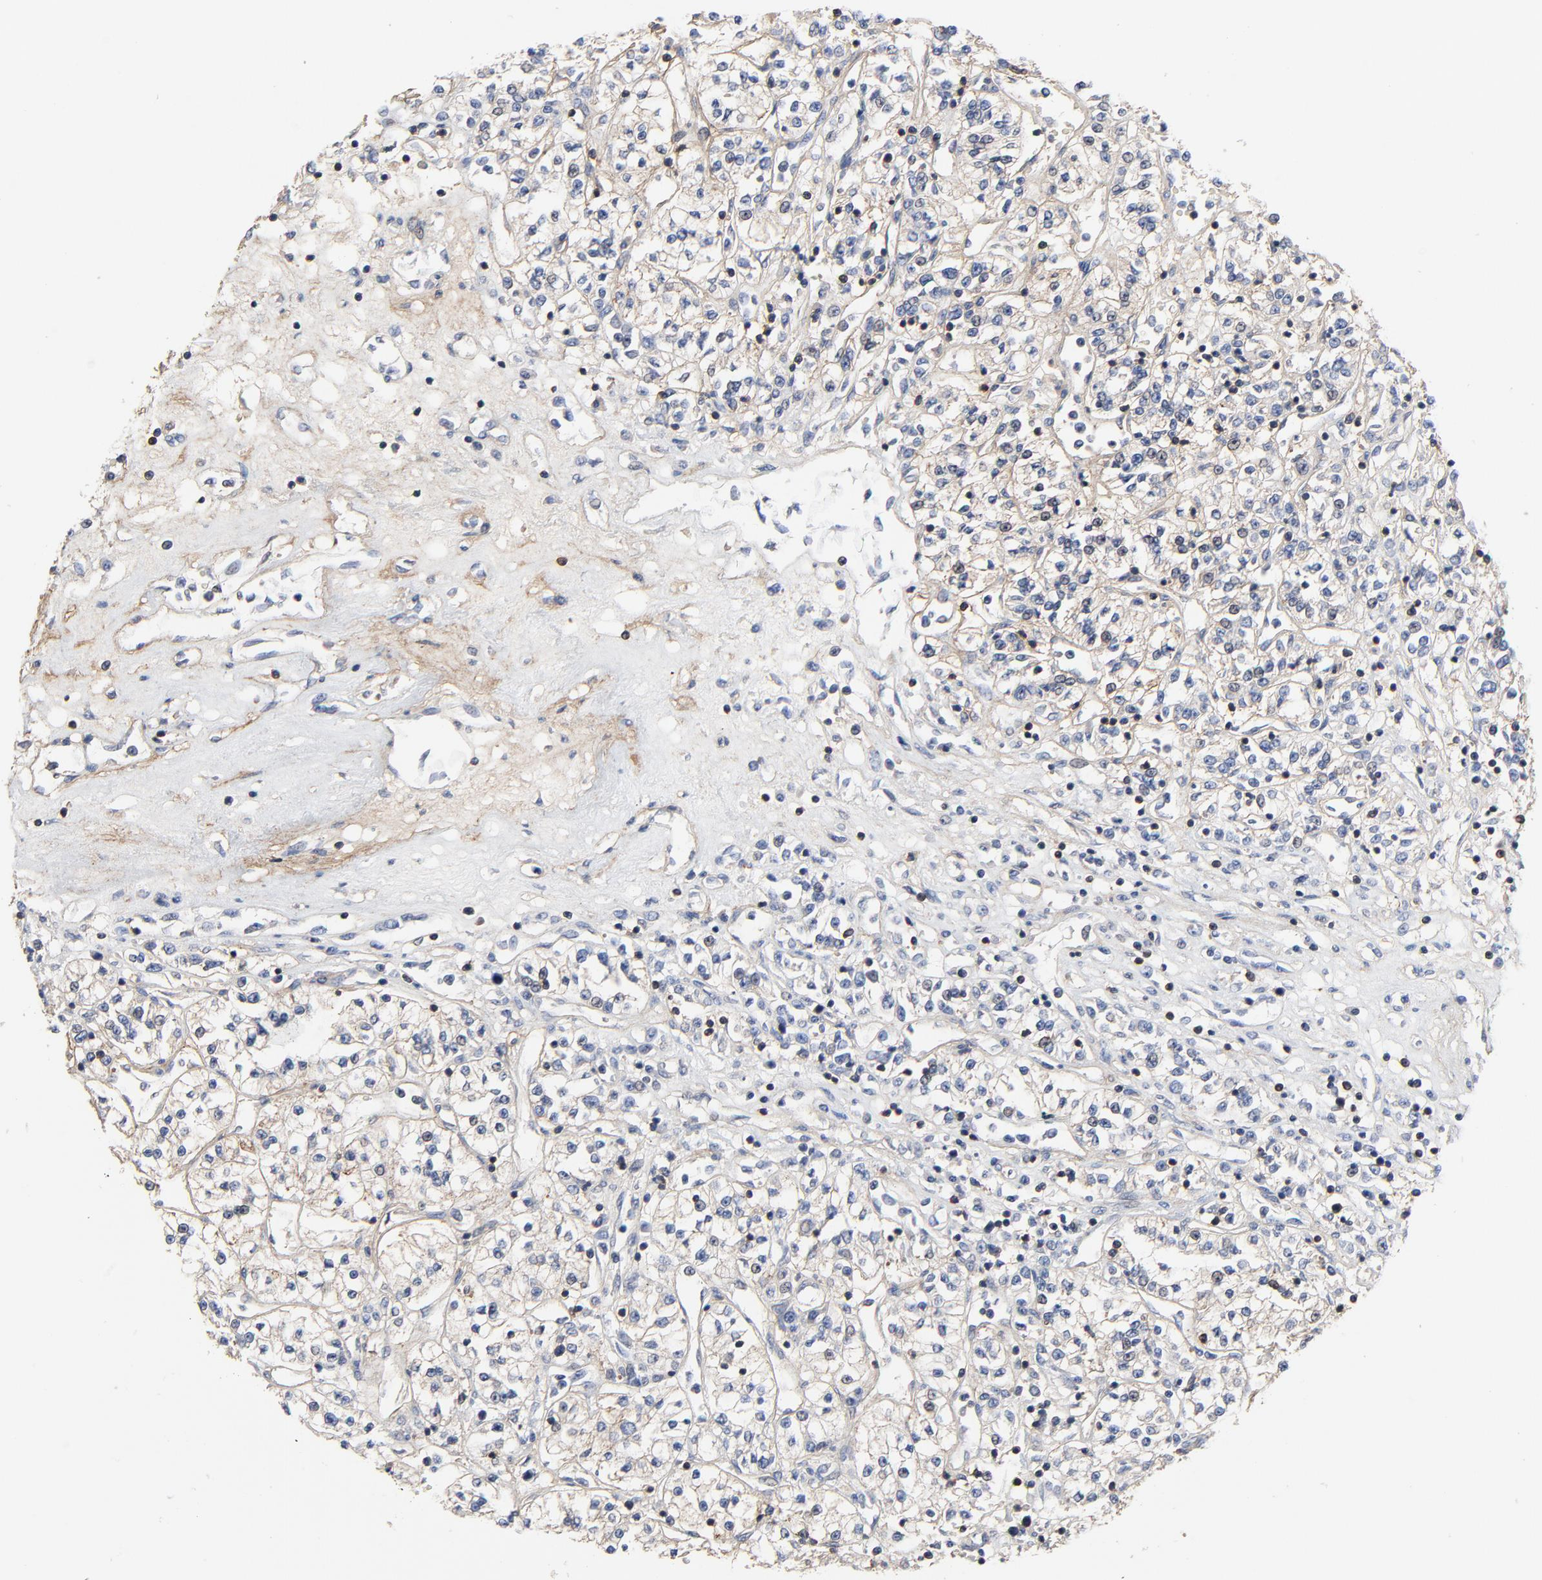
{"staining": {"intensity": "negative", "quantity": "none", "location": "none"}, "tissue": "renal cancer", "cell_type": "Tumor cells", "image_type": "cancer", "snomed": [{"axis": "morphology", "description": "Adenocarcinoma, NOS"}, {"axis": "topography", "description": "Kidney"}], "caption": "Image shows no protein expression in tumor cells of renal cancer (adenocarcinoma) tissue.", "gene": "SKAP1", "patient": {"sex": "female", "age": 76}}